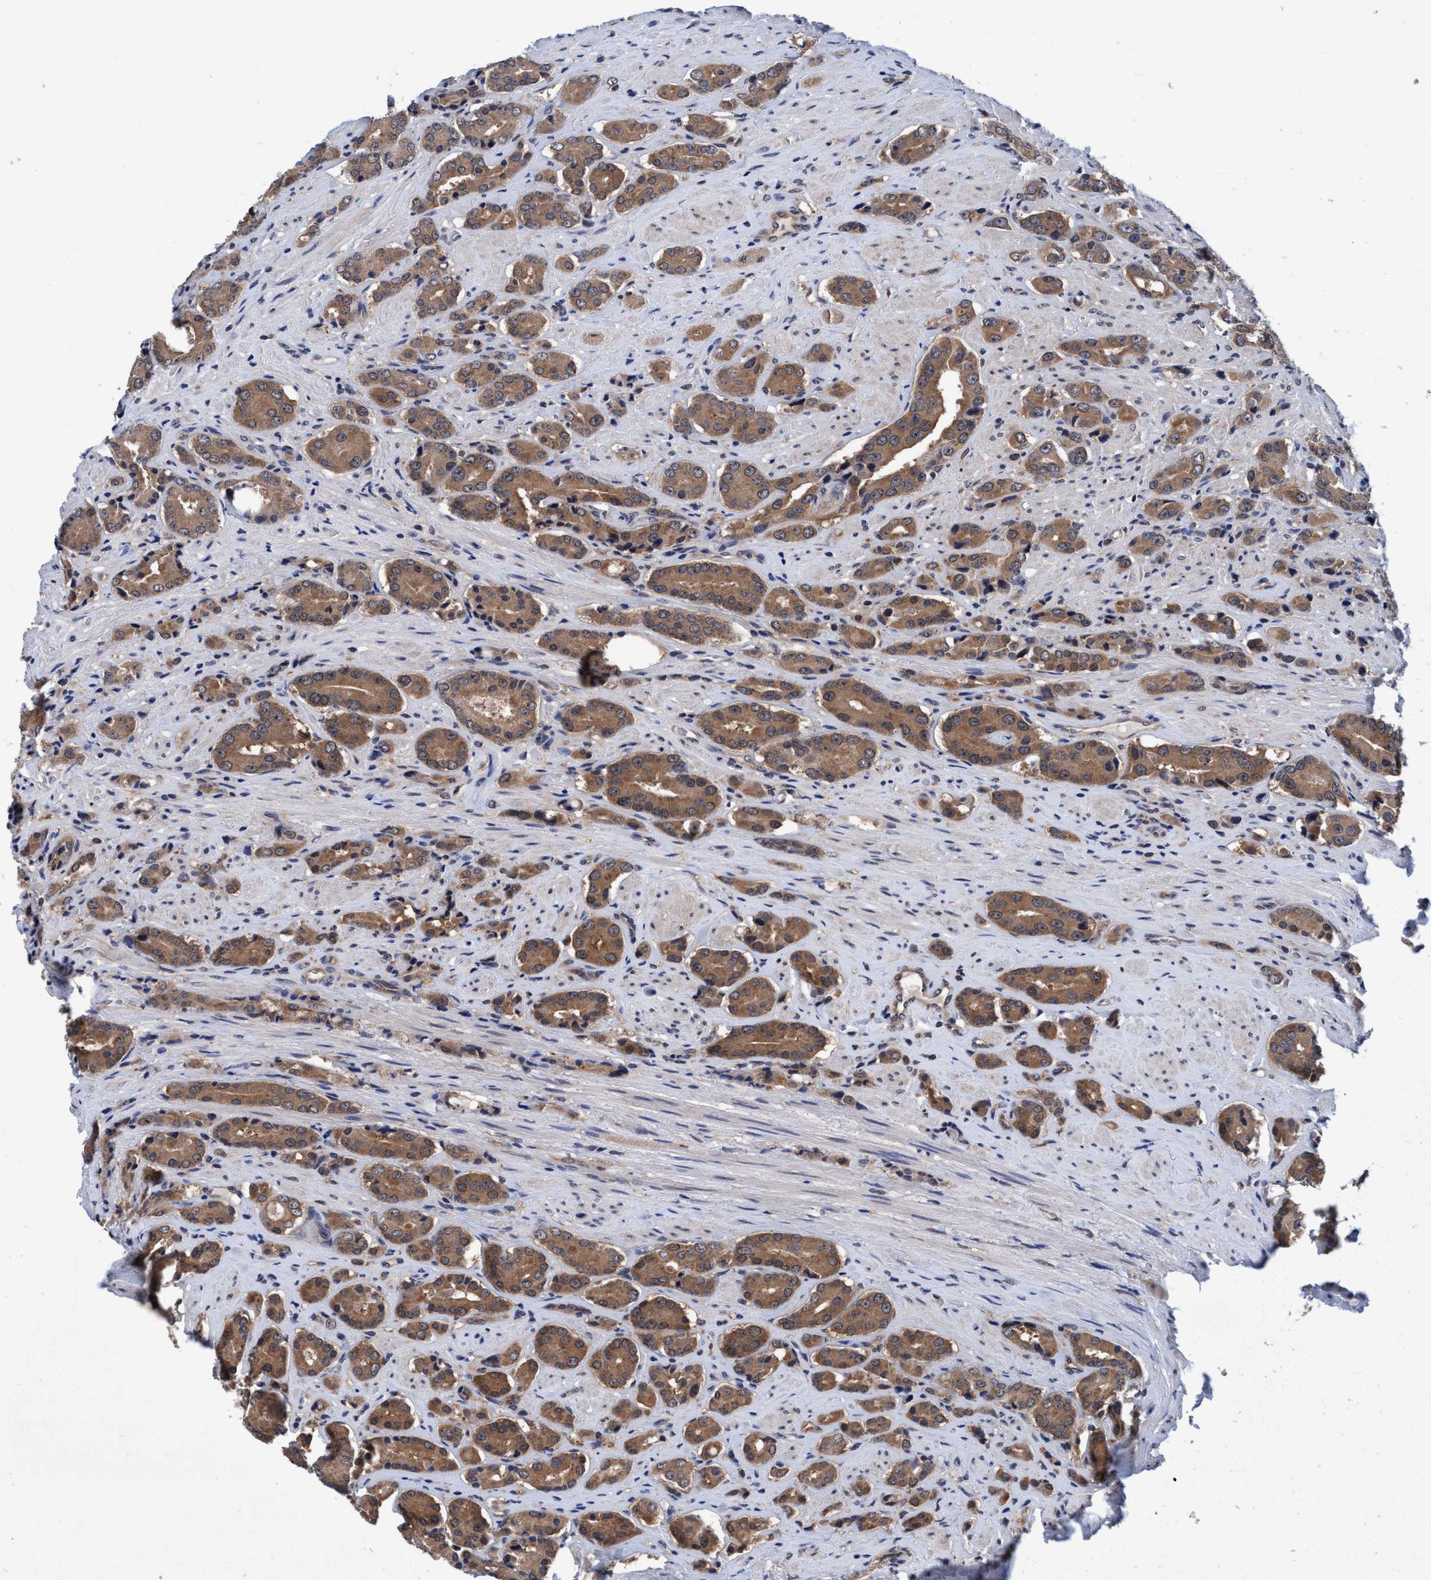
{"staining": {"intensity": "moderate", "quantity": ">75%", "location": "cytoplasmic/membranous"}, "tissue": "prostate cancer", "cell_type": "Tumor cells", "image_type": "cancer", "snomed": [{"axis": "morphology", "description": "Adenocarcinoma, High grade"}, {"axis": "topography", "description": "Prostate"}], "caption": "This is an image of immunohistochemistry (IHC) staining of prostate cancer, which shows moderate expression in the cytoplasmic/membranous of tumor cells.", "gene": "PSMD12", "patient": {"sex": "male", "age": 71}}